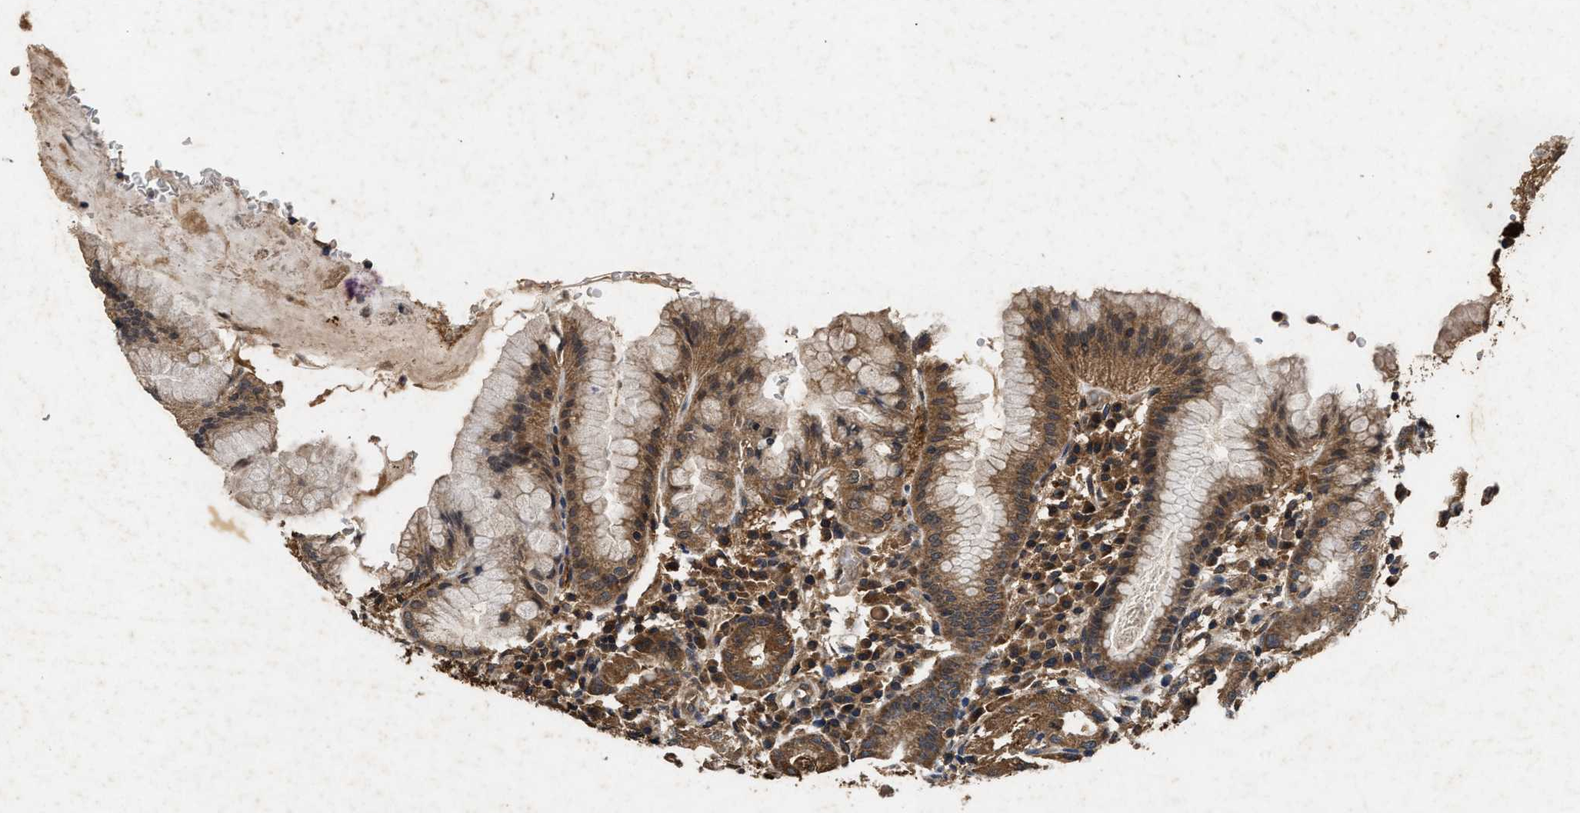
{"staining": {"intensity": "strong", "quantity": "25%-75%", "location": "cytoplasmic/membranous"}, "tissue": "stomach", "cell_type": "Glandular cells", "image_type": "normal", "snomed": [{"axis": "morphology", "description": "Normal tissue, NOS"}, {"axis": "topography", "description": "Stomach"}, {"axis": "topography", "description": "Stomach, lower"}], "caption": "Brown immunohistochemical staining in benign human stomach displays strong cytoplasmic/membranous staining in approximately 25%-75% of glandular cells. The staining was performed using DAB (3,3'-diaminobenzidine), with brown indicating positive protein expression. Nuclei are stained blue with hematoxylin.", "gene": "PDAP1", "patient": {"sex": "female", "age": 75}}